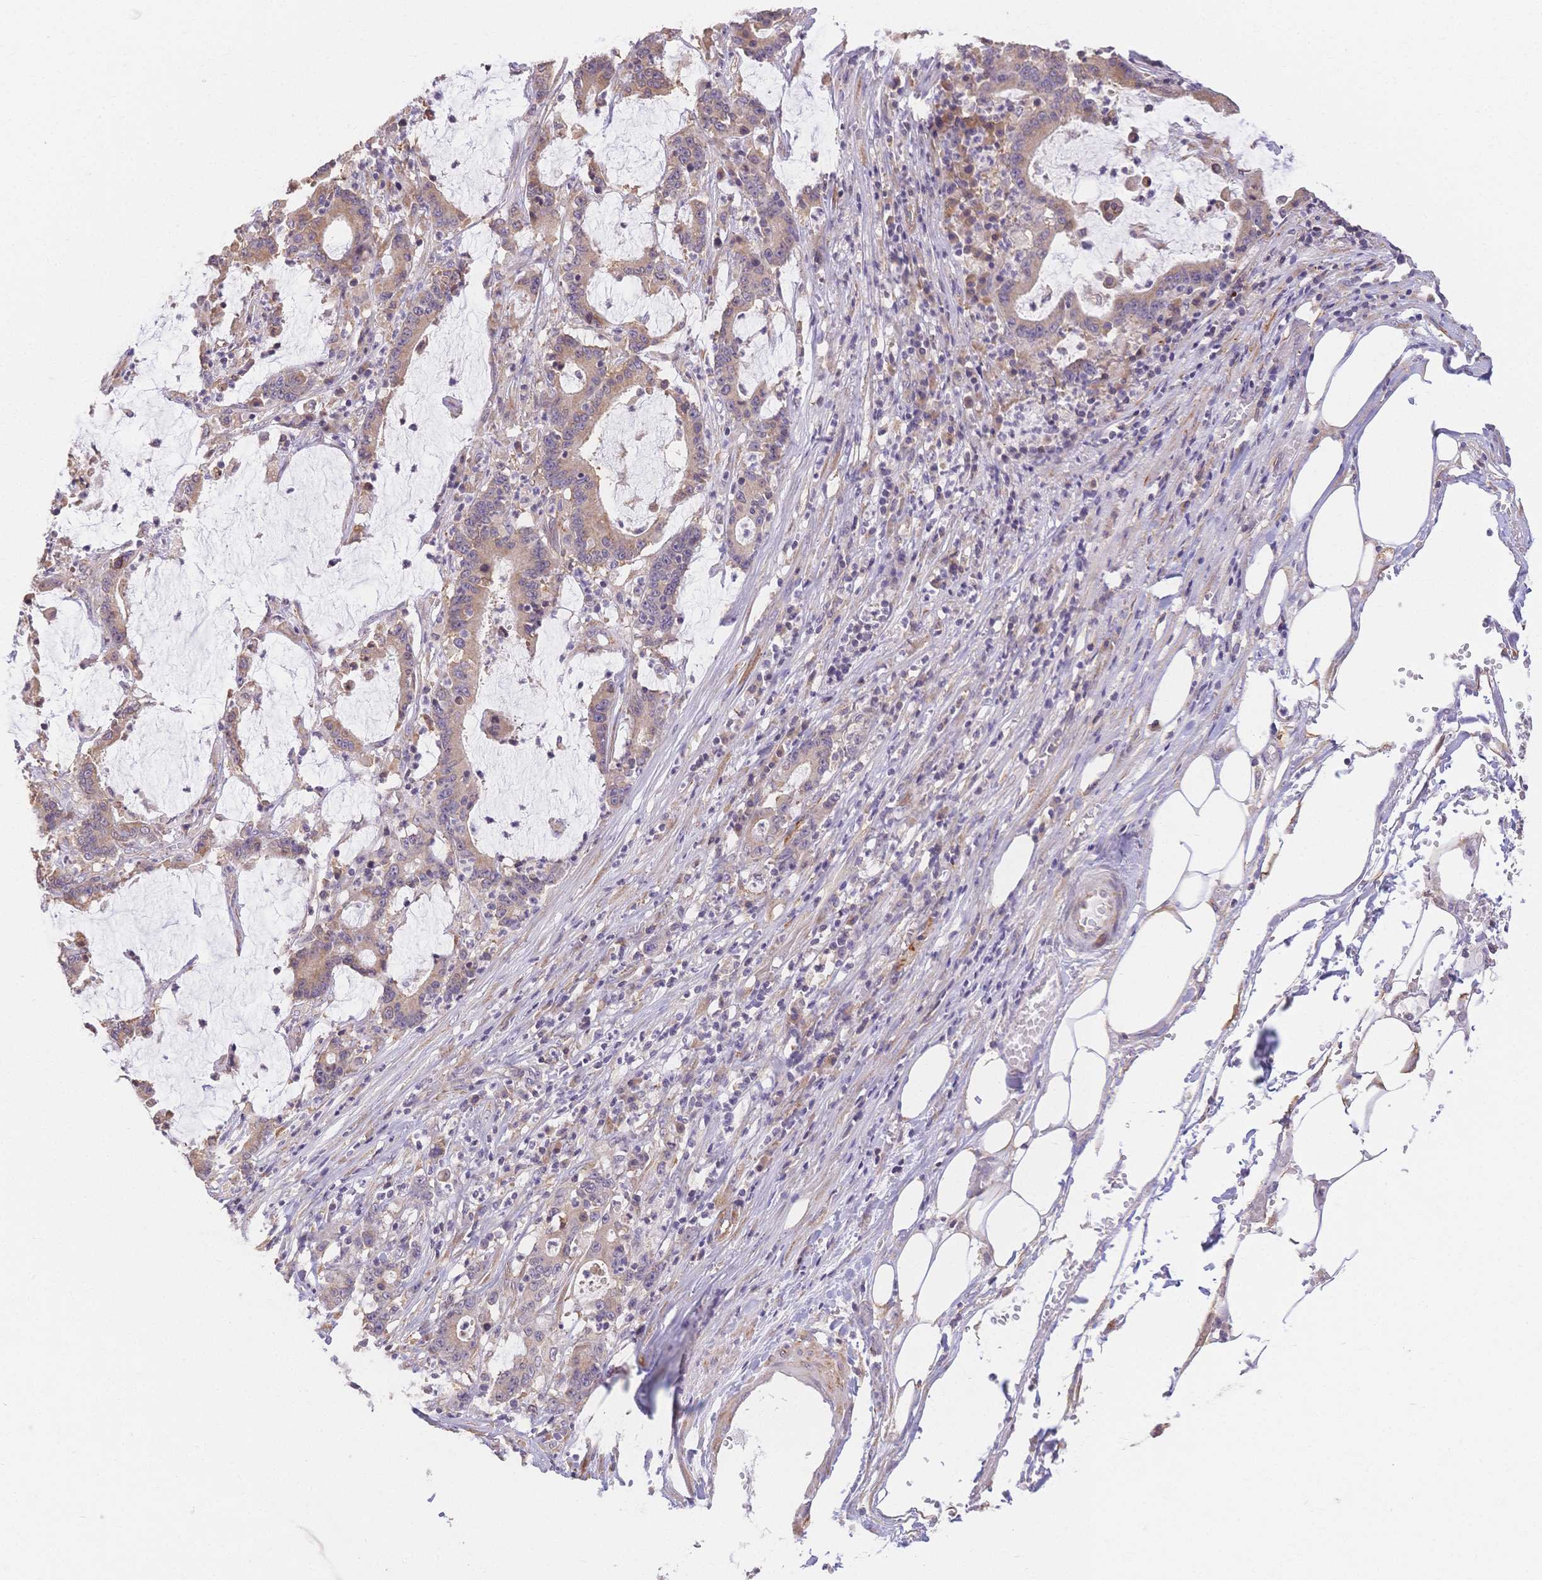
{"staining": {"intensity": "weak", "quantity": "25%-75%", "location": "cytoplasmic/membranous"}, "tissue": "stomach cancer", "cell_type": "Tumor cells", "image_type": "cancer", "snomed": [{"axis": "morphology", "description": "Adenocarcinoma, NOS"}, {"axis": "topography", "description": "Stomach, upper"}], "caption": "This histopathology image exhibits stomach cancer (adenocarcinoma) stained with IHC to label a protein in brown. The cytoplasmic/membranous of tumor cells show weak positivity for the protein. Nuclei are counter-stained blue.", "gene": "HS3ST5", "patient": {"sex": "male", "age": 68}}